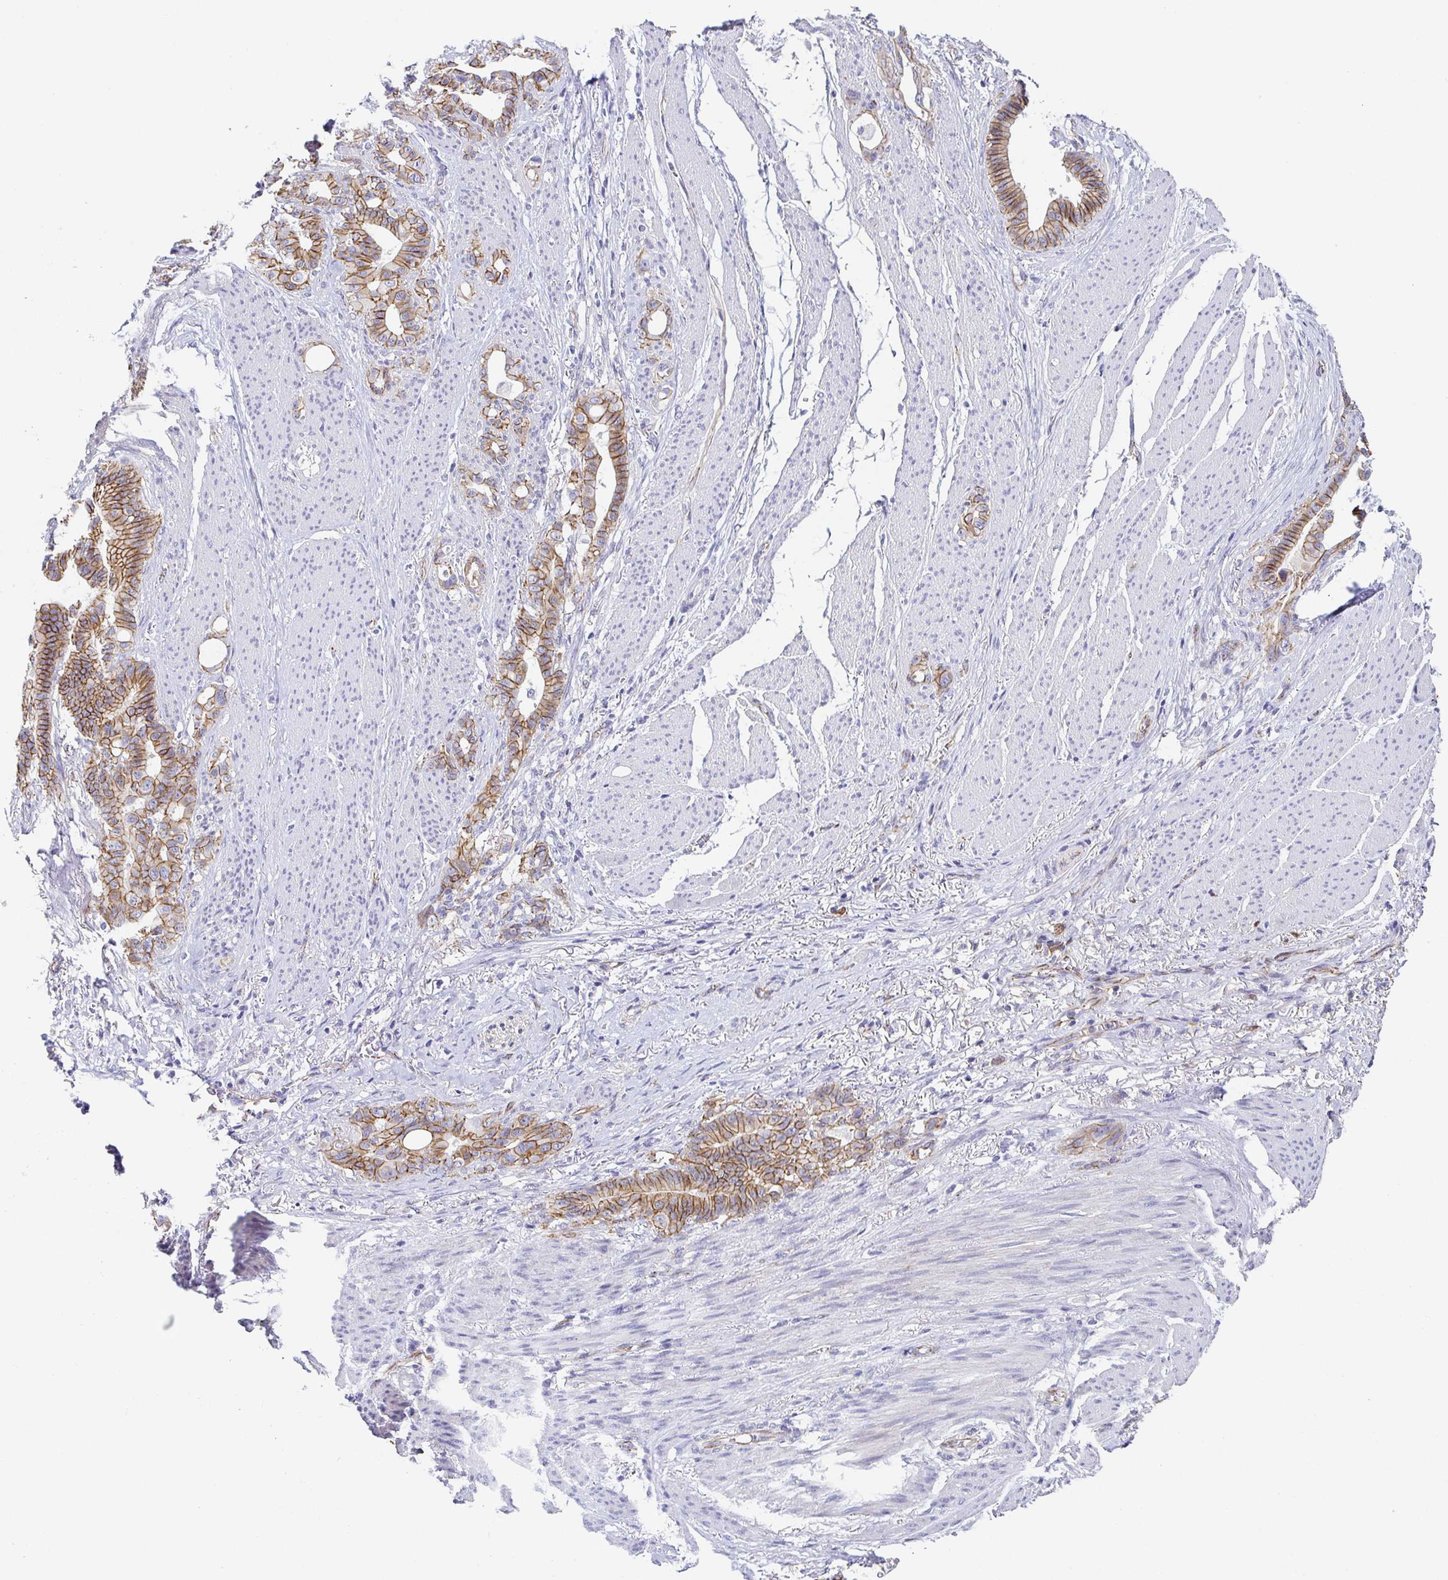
{"staining": {"intensity": "moderate", "quantity": ">75%", "location": "cytoplasmic/membranous"}, "tissue": "stomach cancer", "cell_type": "Tumor cells", "image_type": "cancer", "snomed": [{"axis": "morphology", "description": "Normal tissue, NOS"}, {"axis": "morphology", "description": "Adenocarcinoma, NOS"}, {"axis": "topography", "description": "Esophagus"}, {"axis": "topography", "description": "Stomach, upper"}], "caption": "Immunohistochemistry (IHC) staining of stomach cancer, which shows medium levels of moderate cytoplasmic/membranous positivity in approximately >75% of tumor cells indicating moderate cytoplasmic/membranous protein positivity. The staining was performed using DAB (brown) for protein detection and nuclei were counterstained in hematoxylin (blue).", "gene": "PIWIL3", "patient": {"sex": "male", "age": 62}}